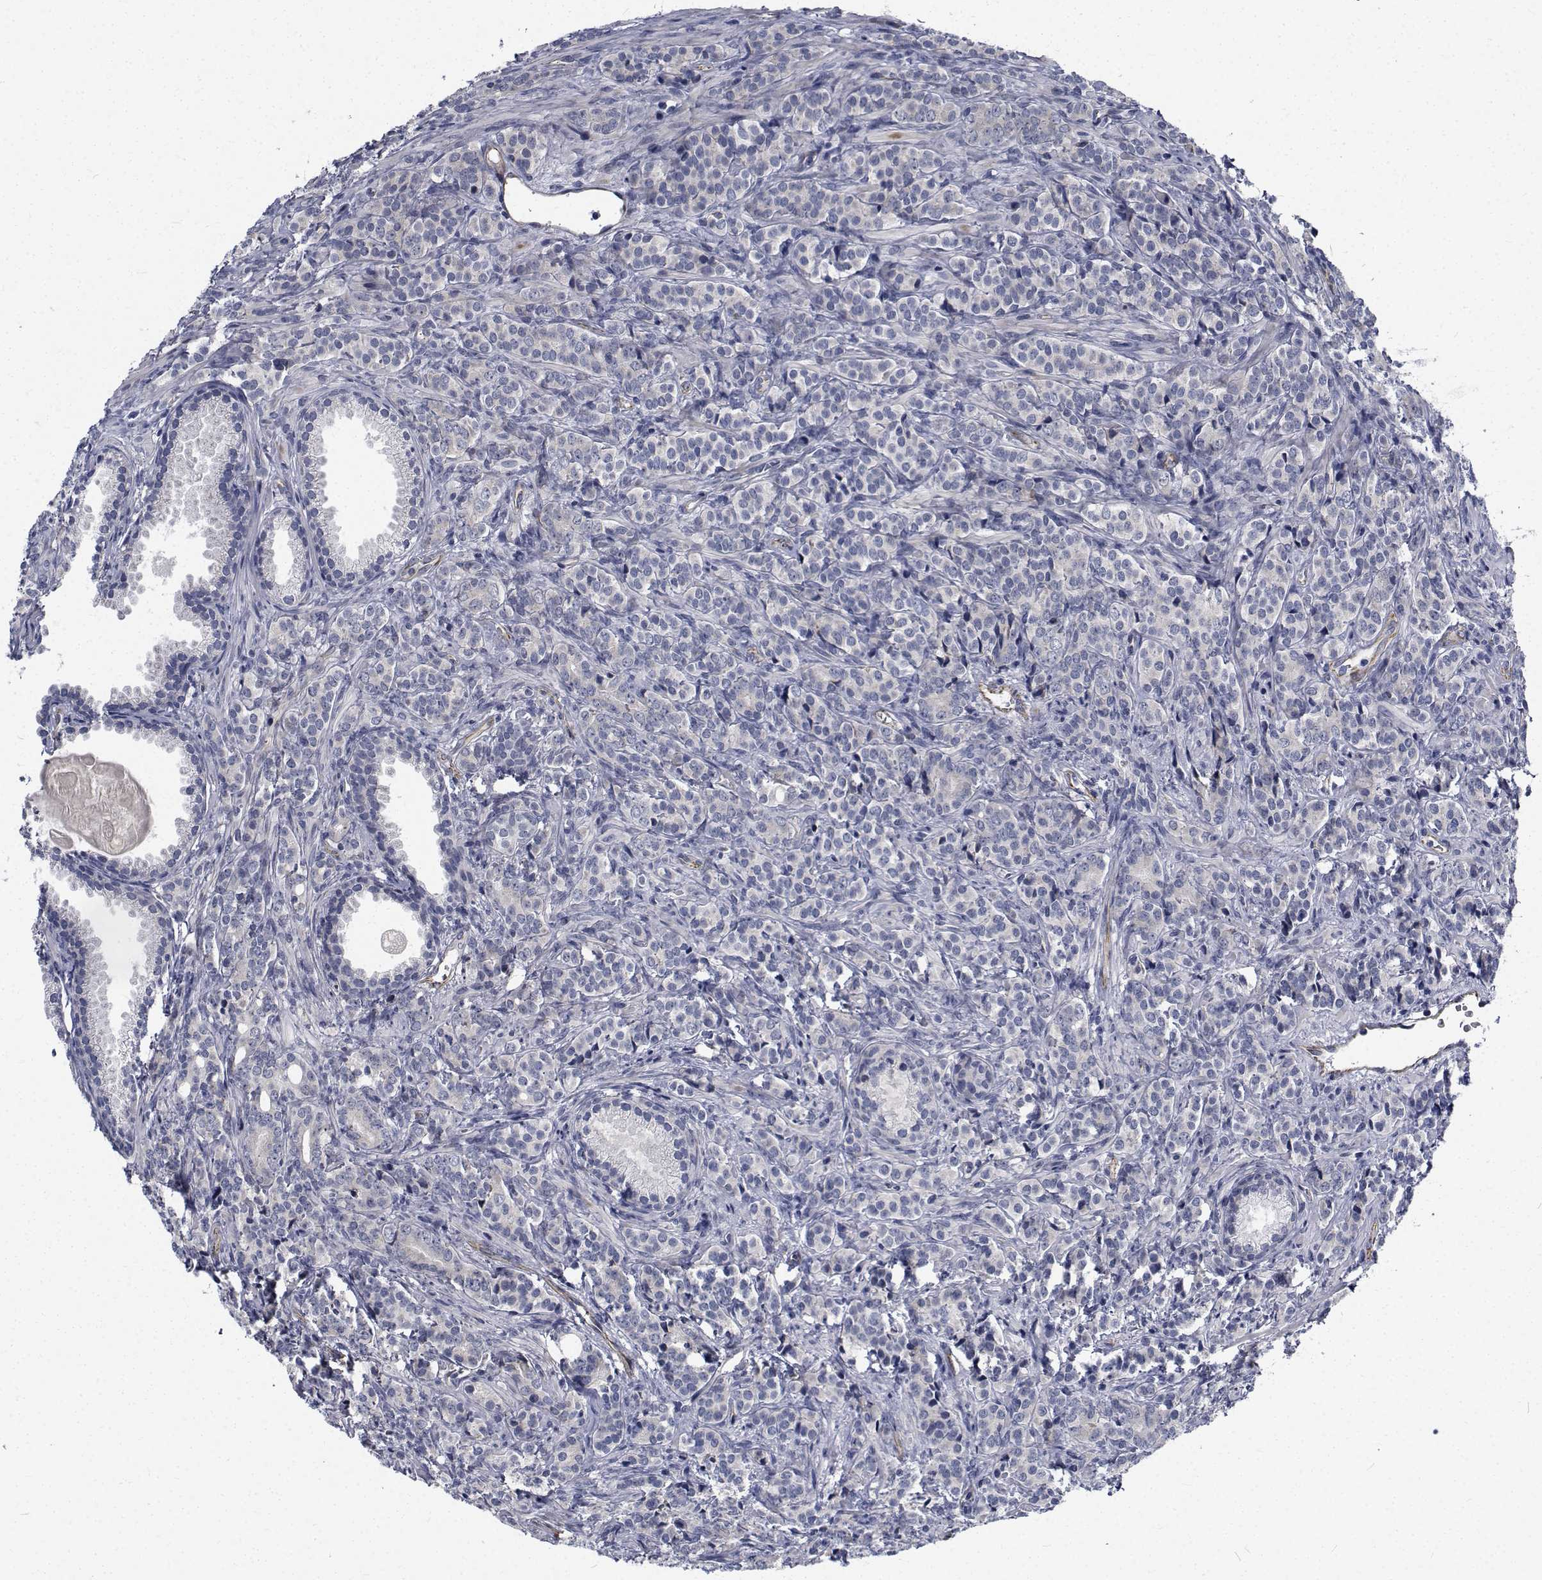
{"staining": {"intensity": "negative", "quantity": "none", "location": "none"}, "tissue": "prostate cancer", "cell_type": "Tumor cells", "image_type": "cancer", "snomed": [{"axis": "morphology", "description": "Adenocarcinoma, High grade"}, {"axis": "topography", "description": "Prostate"}], "caption": "DAB immunohistochemical staining of prostate high-grade adenocarcinoma reveals no significant positivity in tumor cells.", "gene": "TTBK1", "patient": {"sex": "male", "age": 84}}